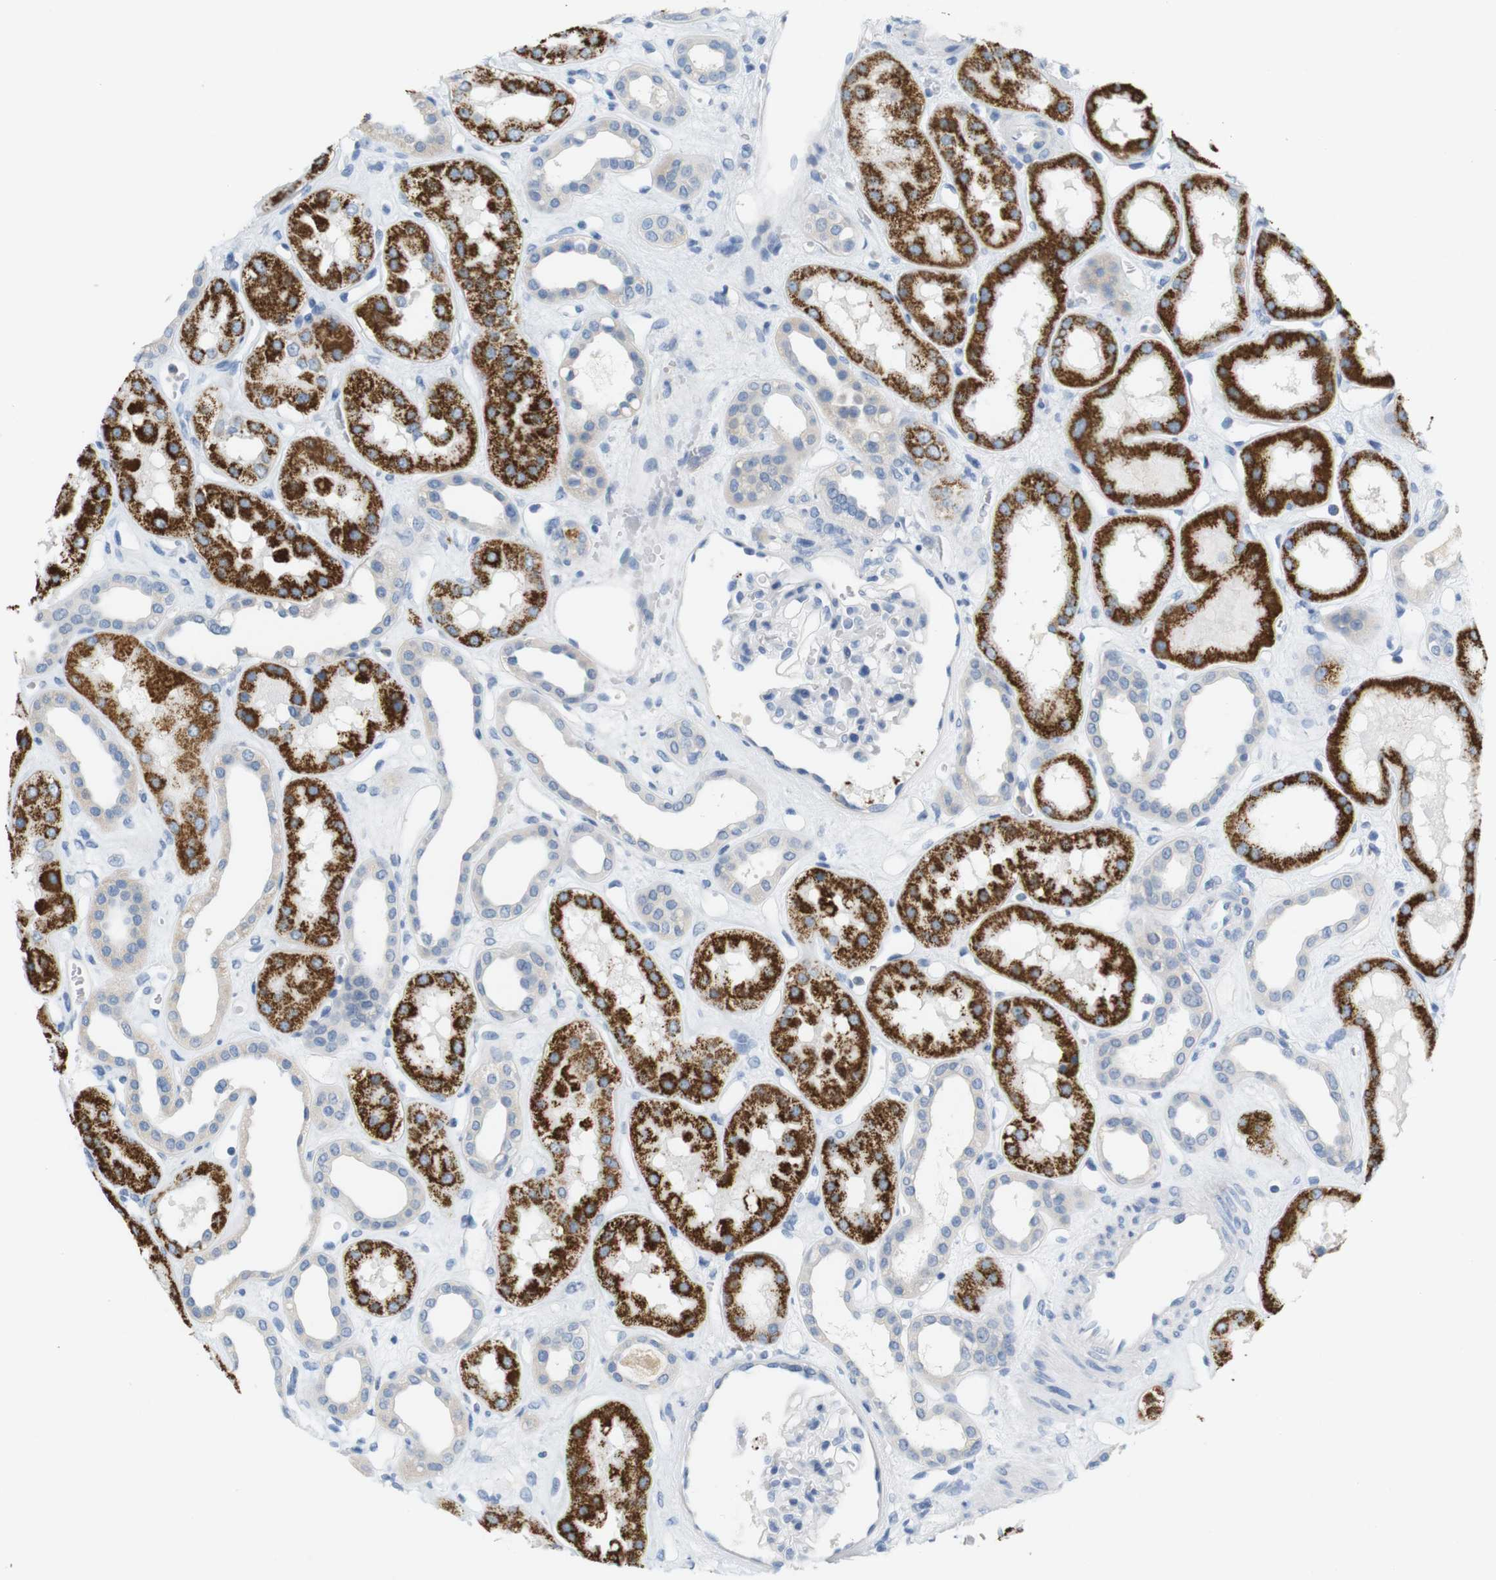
{"staining": {"intensity": "negative", "quantity": "none", "location": "none"}, "tissue": "kidney", "cell_type": "Cells in glomeruli", "image_type": "normal", "snomed": [{"axis": "morphology", "description": "Normal tissue, NOS"}, {"axis": "topography", "description": "Kidney"}], "caption": "The immunohistochemistry image has no significant staining in cells in glomeruli of kidney.", "gene": "LRRK2", "patient": {"sex": "male", "age": 59}}